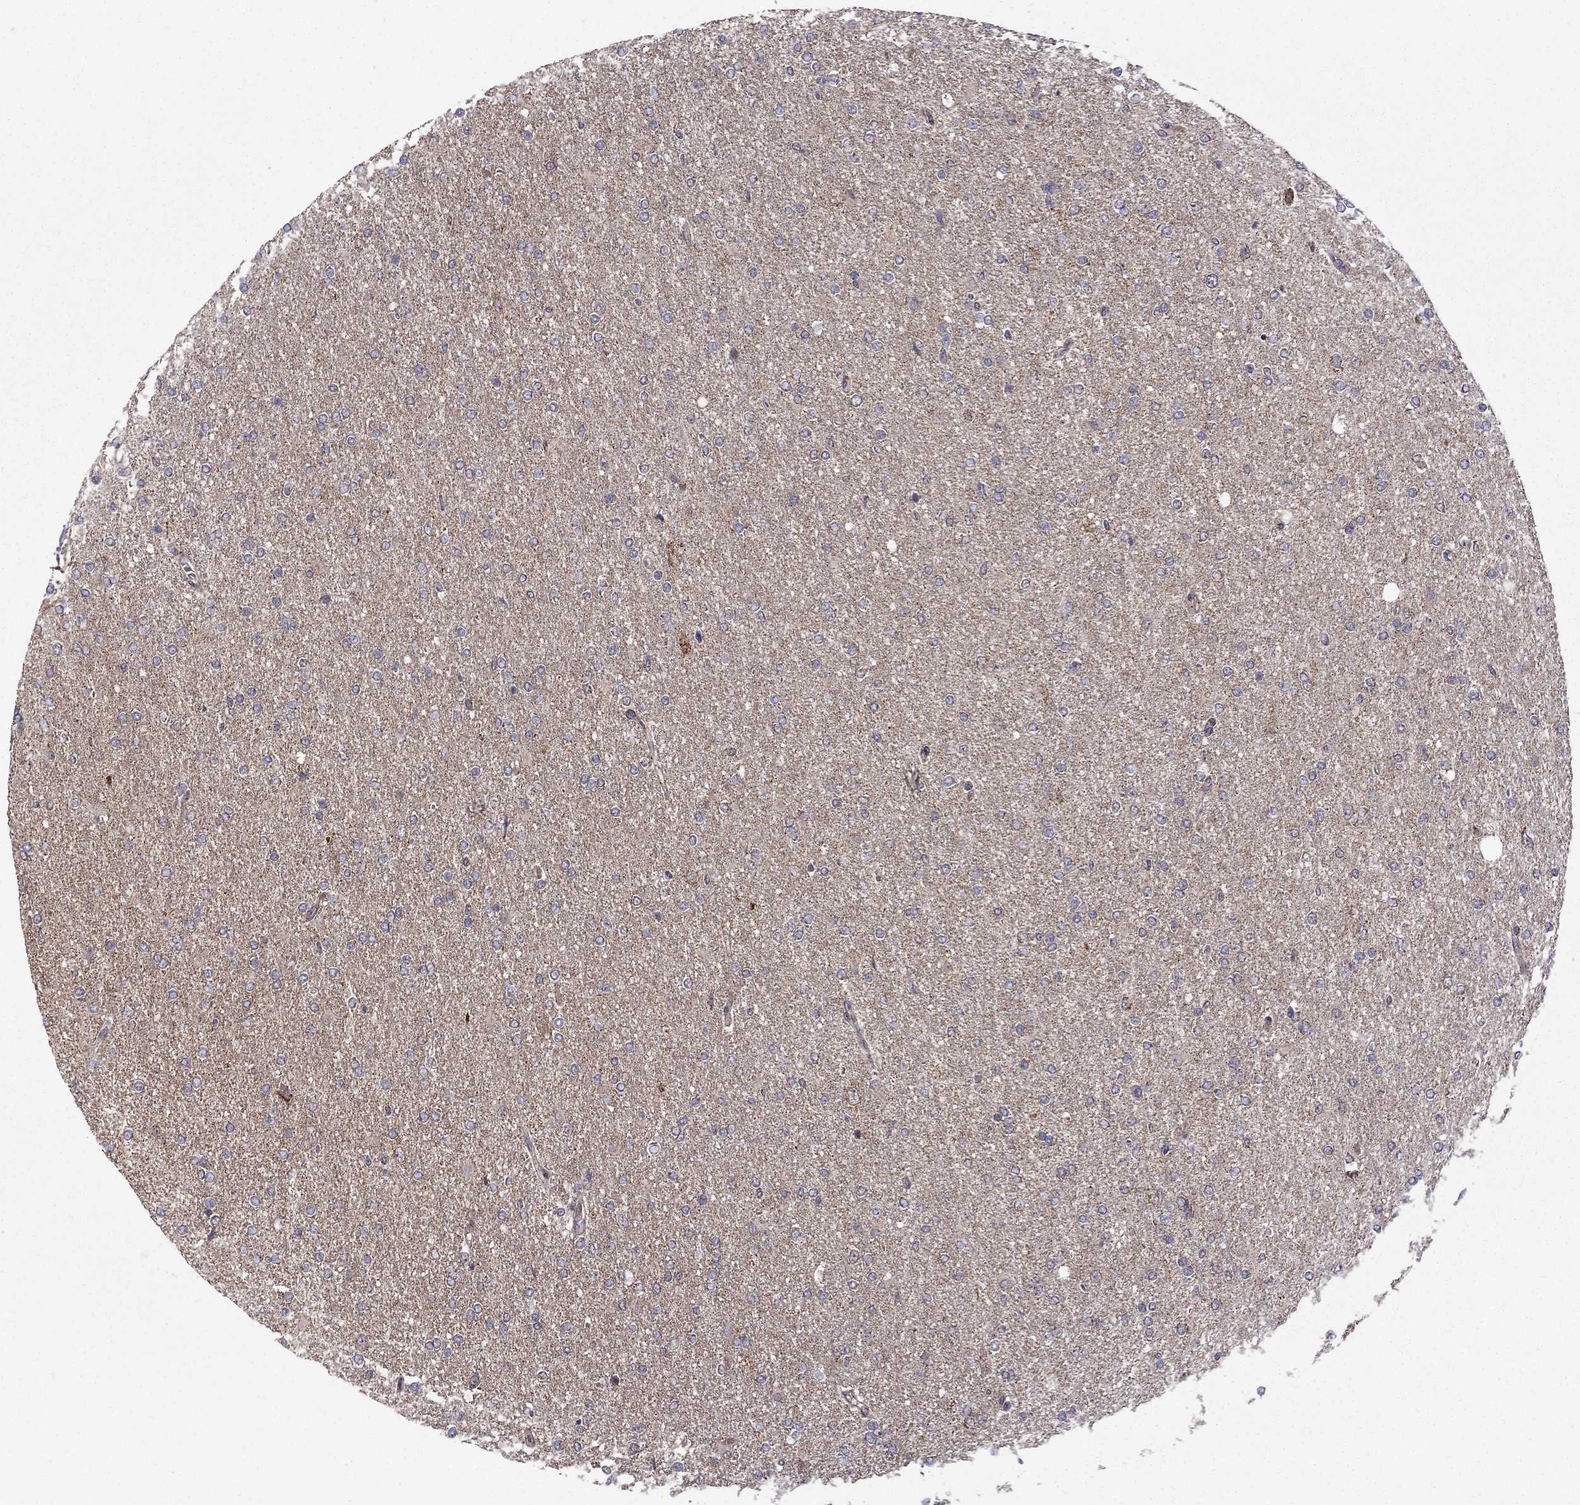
{"staining": {"intensity": "negative", "quantity": "none", "location": "none"}, "tissue": "glioma", "cell_type": "Tumor cells", "image_type": "cancer", "snomed": [{"axis": "morphology", "description": "Glioma, malignant, High grade"}, {"axis": "topography", "description": "Cerebral cortex"}], "caption": "Immunohistochemistry image of human glioma stained for a protein (brown), which reveals no positivity in tumor cells. (IHC, brightfield microscopy, high magnification).", "gene": "TAB2", "patient": {"sex": "male", "age": 70}}